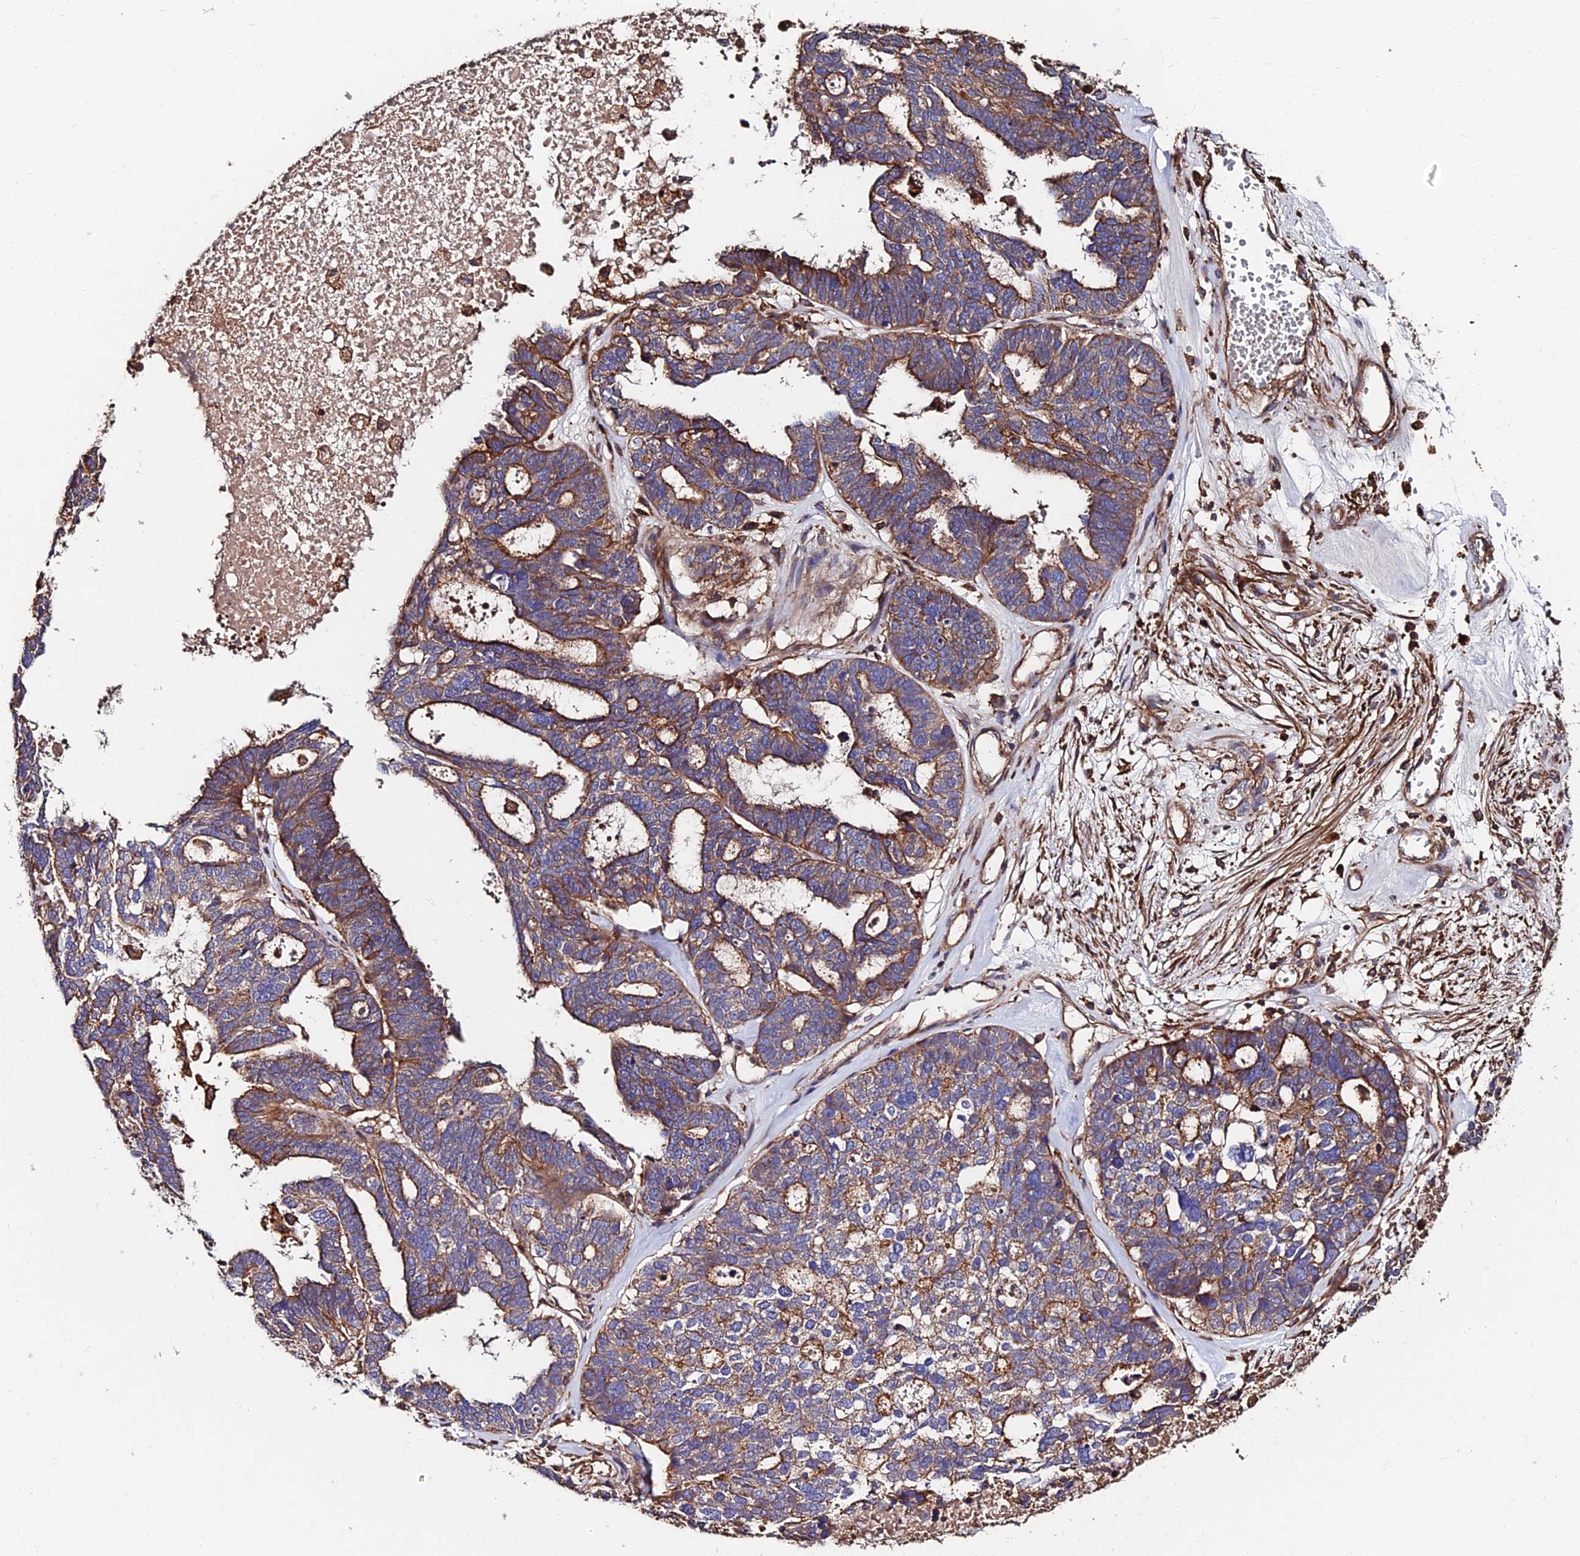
{"staining": {"intensity": "moderate", "quantity": ">75%", "location": "cytoplasmic/membranous"}, "tissue": "ovarian cancer", "cell_type": "Tumor cells", "image_type": "cancer", "snomed": [{"axis": "morphology", "description": "Cystadenocarcinoma, serous, NOS"}, {"axis": "topography", "description": "Ovary"}], "caption": "IHC histopathology image of human ovarian serous cystadenocarcinoma stained for a protein (brown), which shows medium levels of moderate cytoplasmic/membranous expression in about >75% of tumor cells.", "gene": "EXT1", "patient": {"sex": "female", "age": 59}}